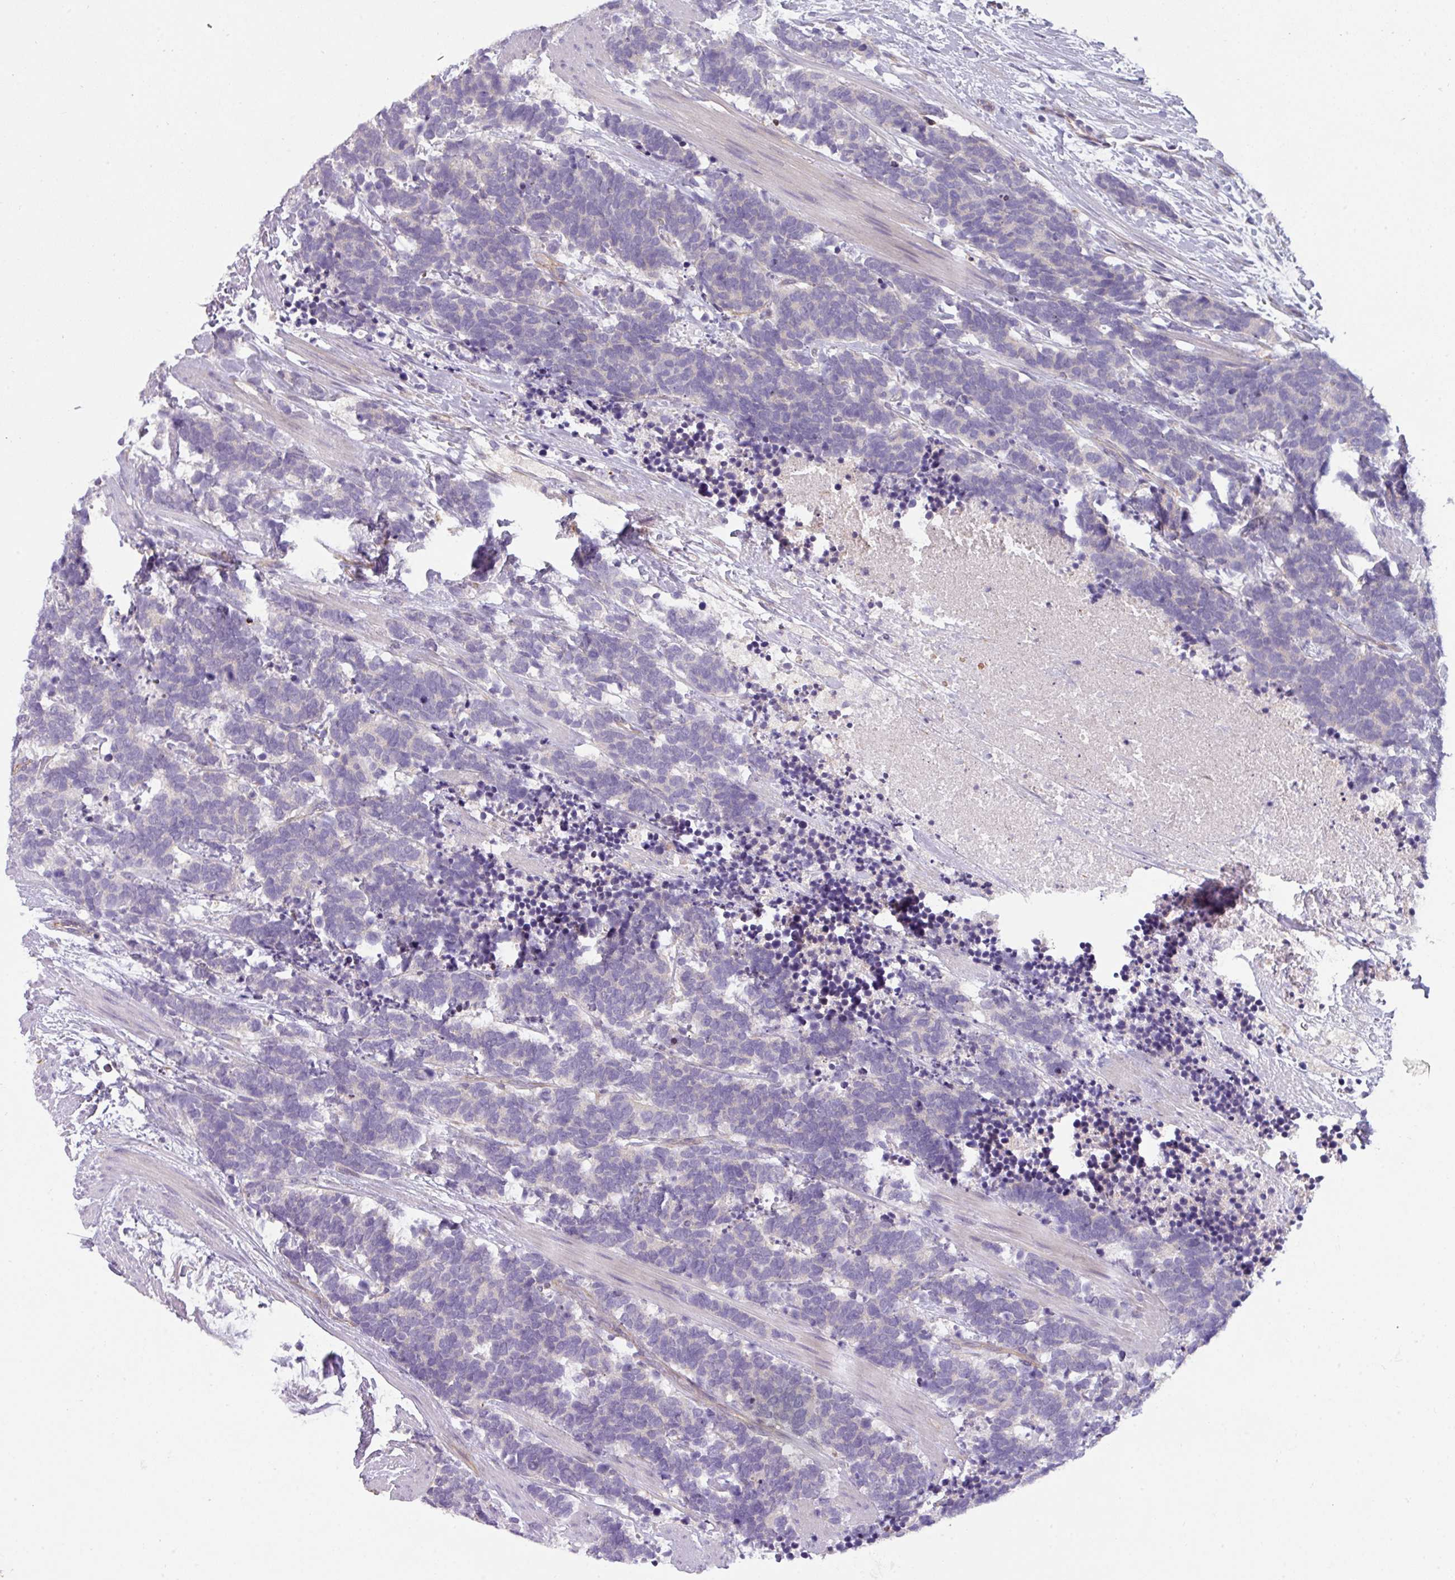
{"staining": {"intensity": "negative", "quantity": "none", "location": "none"}, "tissue": "carcinoid", "cell_type": "Tumor cells", "image_type": "cancer", "snomed": [{"axis": "morphology", "description": "Carcinoma, NOS"}, {"axis": "morphology", "description": "Carcinoid, malignant, NOS"}, {"axis": "topography", "description": "Prostate"}], "caption": "An immunohistochemistry histopathology image of malignant carcinoid is shown. There is no staining in tumor cells of malignant carcinoid. Brightfield microscopy of immunohistochemistry stained with DAB (brown) and hematoxylin (blue), captured at high magnification.", "gene": "BUD23", "patient": {"sex": "male", "age": 57}}